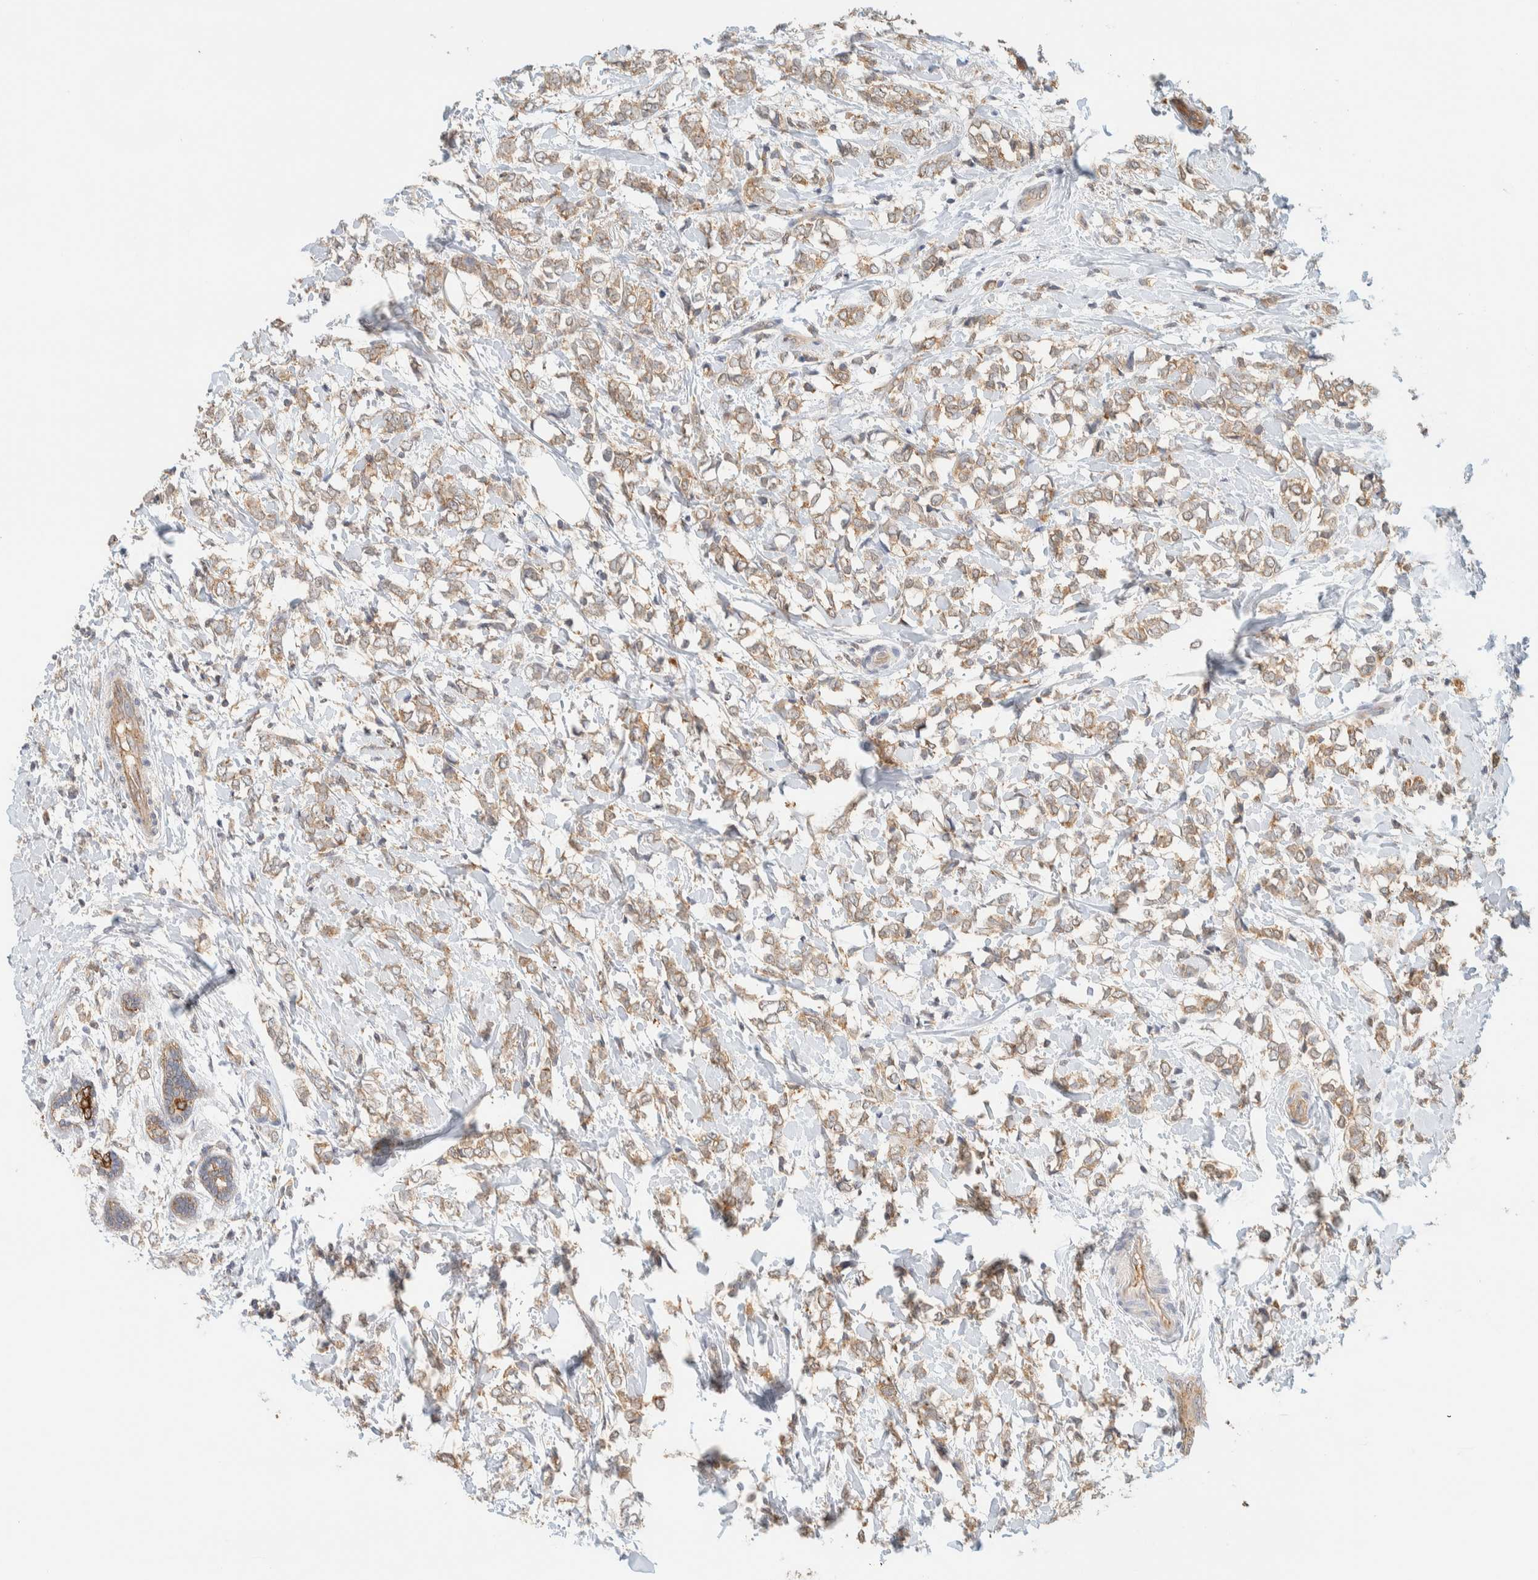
{"staining": {"intensity": "moderate", "quantity": ">75%", "location": "cytoplasmic/membranous"}, "tissue": "breast cancer", "cell_type": "Tumor cells", "image_type": "cancer", "snomed": [{"axis": "morphology", "description": "Normal tissue, NOS"}, {"axis": "morphology", "description": "Lobular carcinoma"}, {"axis": "topography", "description": "Breast"}], "caption": "Tumor cells exhibit medium levels of moderate cytoplasmic/membranous staining in about >75% of cells in lobular carcinoma (breast).", "gene": "TBC1D8B", "patient": {"sex": "female", "age": 47}}